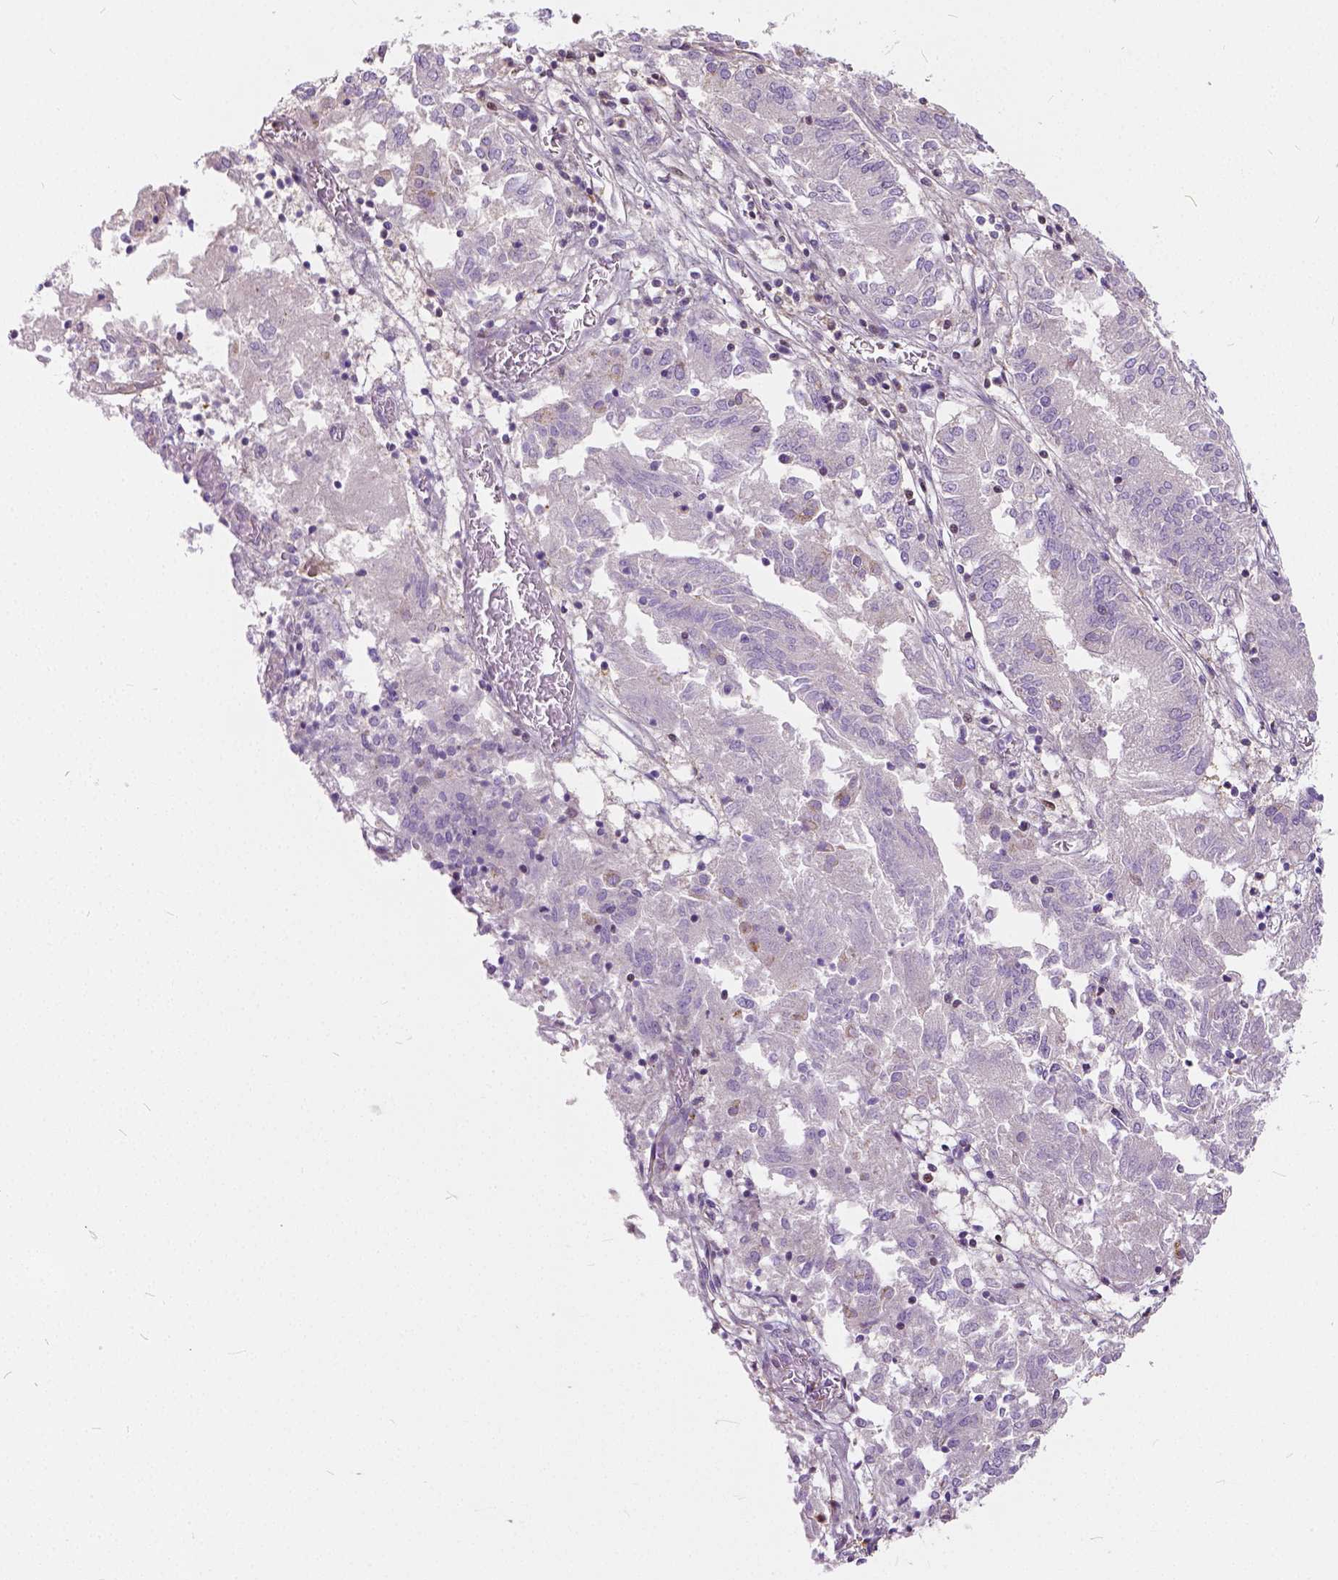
{"staining": {"intensity": "negative", "quantity": "none", "location": "none"}, "tissue": "endometrial cancer", "cell_type": "Tumor cells", "image_type": "cancer", "snomed": [{"axis": "morphology", "description": "Adenocarcinoma, NOS"}, {"axis": "topography", "description": "Endometrium"}], "caption": "Histopathology image shows no protein positivity in tumor cells of endometrial cancer (adenocarcinoma) tissue. Brightfield microscopy of immunohistochemistry (IHC) stained with DAB (brown) and hematoxylin (blue), captured at high magnification.", "gene": "CADM4", "patient": {"sex": "female", "age": 54}}